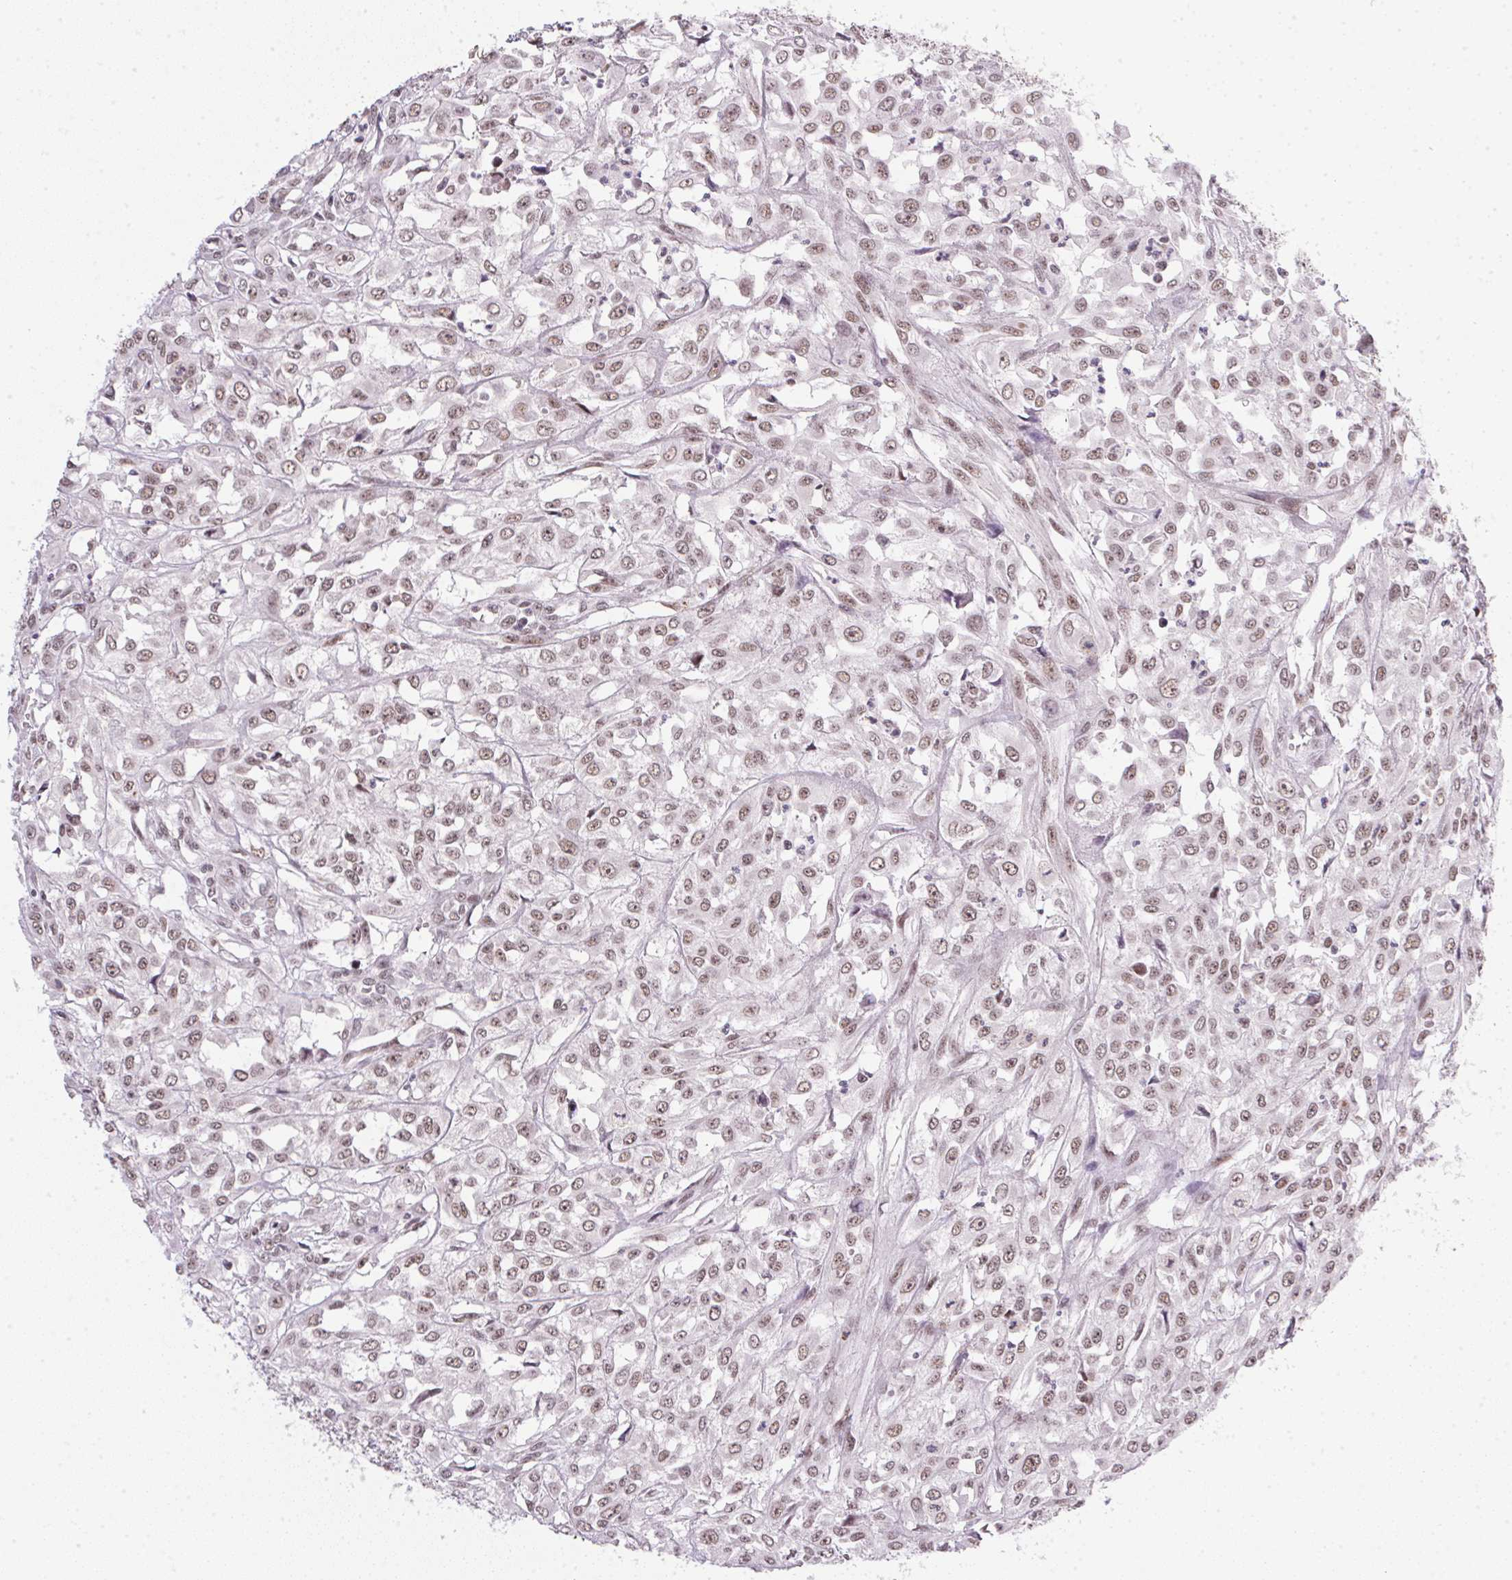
{"staining": {"intensity": "moderate", "quantity": ">75%", "location": "nuclear"}, "tissue": "urothelial cancer", "cell_type": "Tumor cells", "image_type": "cancer", "snomed": [{"axis": "morphology", "description": "Urothelial carcinoma, High grade"}, {"axis": "topography", "description": "Urinary bladder"}], "caption": "This histopathology image exhibits immunohistochemistry (IHC) staining of urothelial cancer, with medium moderate nuclear staining in about >75% of tumor cells.", "gene": "SRSF7", "patient": {"sex": "male", "age": 67}}